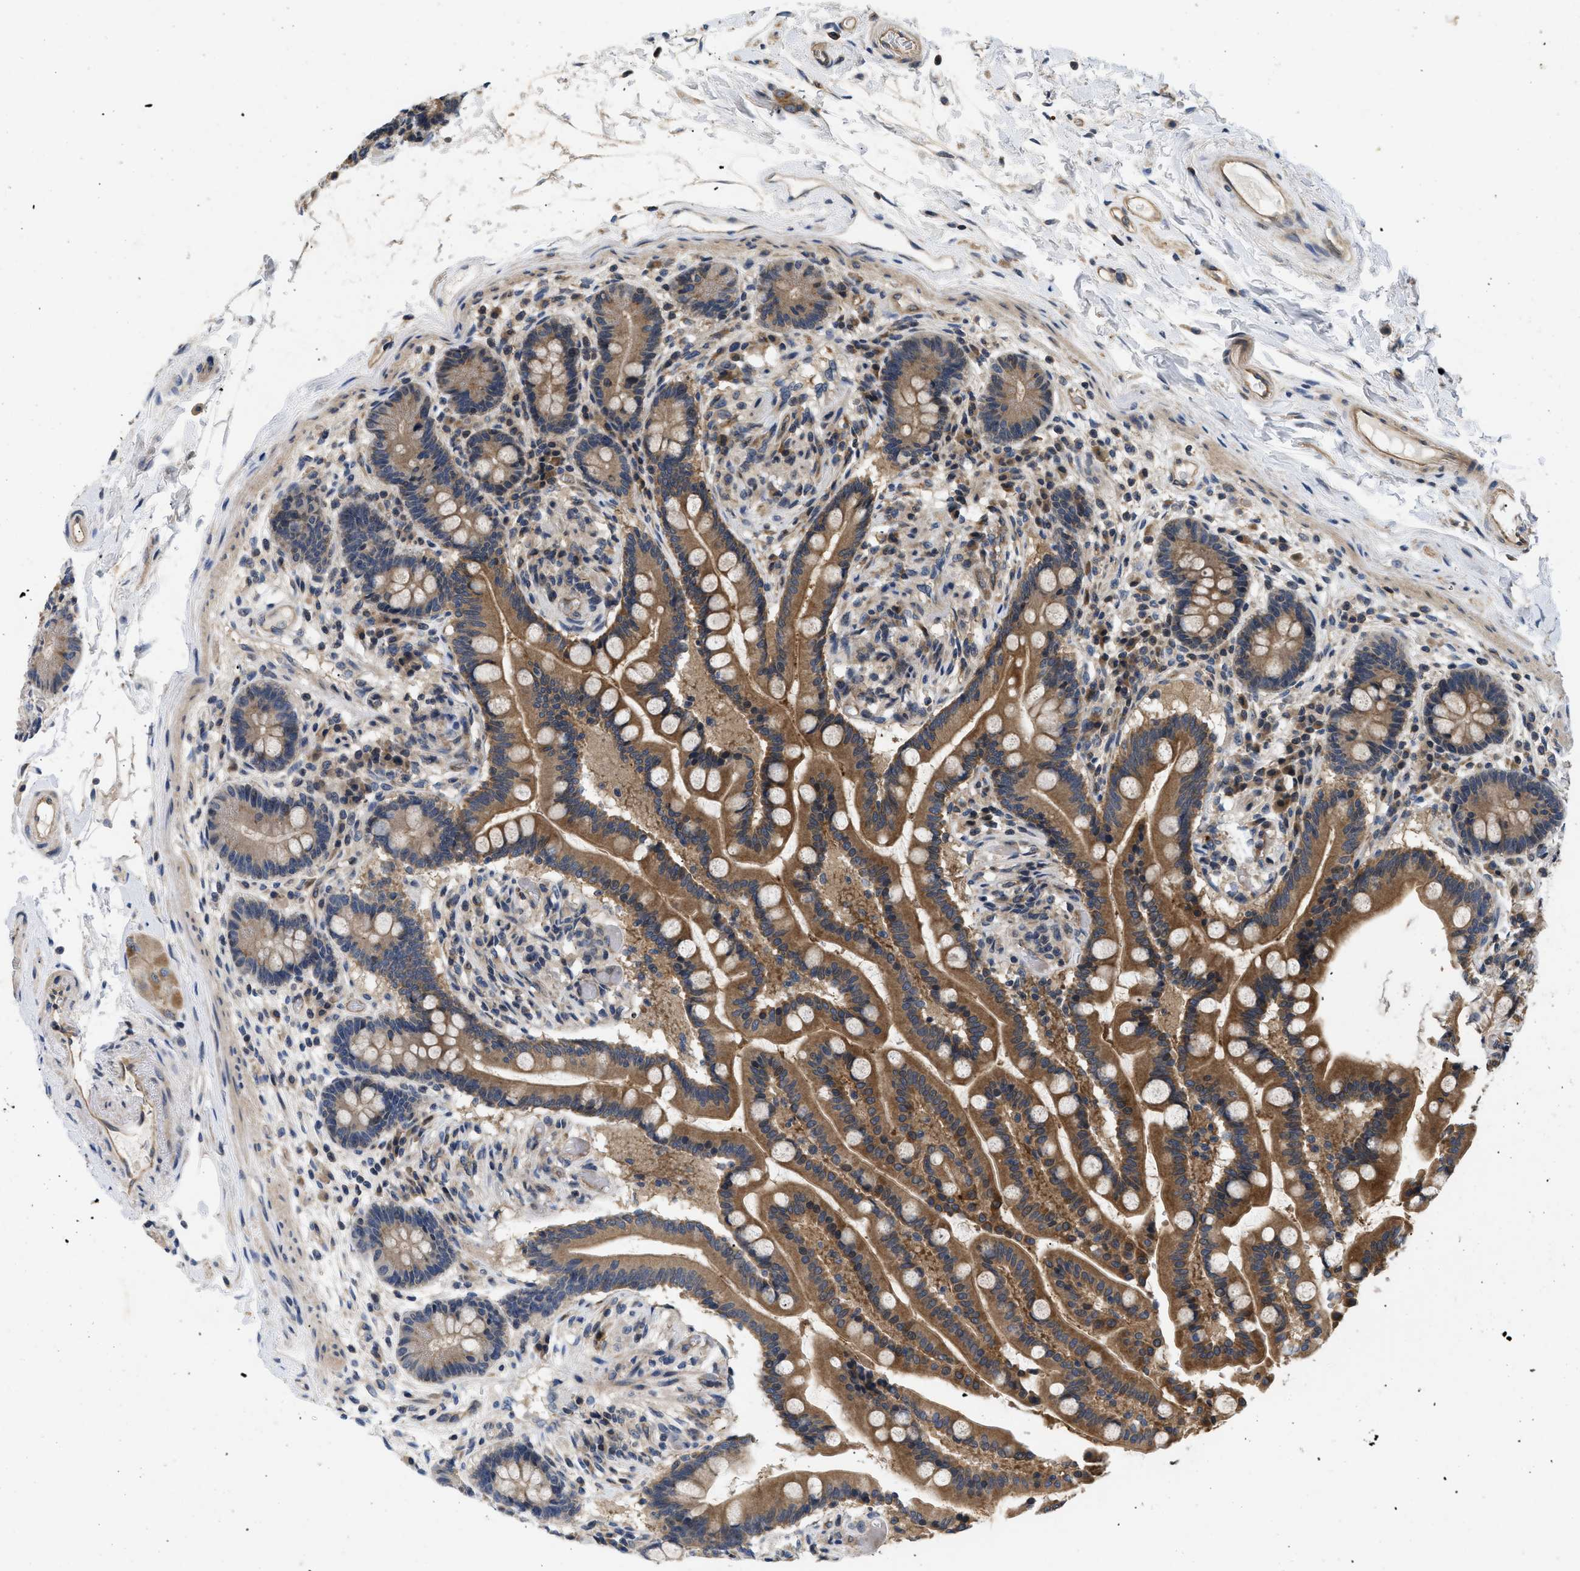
{"staining": {"intensity": "moderate", "quantity": ">75%", "location": "cytoplasmic/membranous"}, "tissue": "colon", "cell_type": "Endothelial cells", "image_type": "normal", "snomed": [{"axis": "morphology", "description": "Normal tissue, NOS"}, {"axis": "topography", "description": "Colon"}], "caption": "Moderate cytoplasmic/membranous positivity for a protein is seen in about >75% of endothelial cells of benign colon using immunohistochemistry (IHC).", "gene": "HMGCR", "patient": {"sex": "male", "age": 73}}